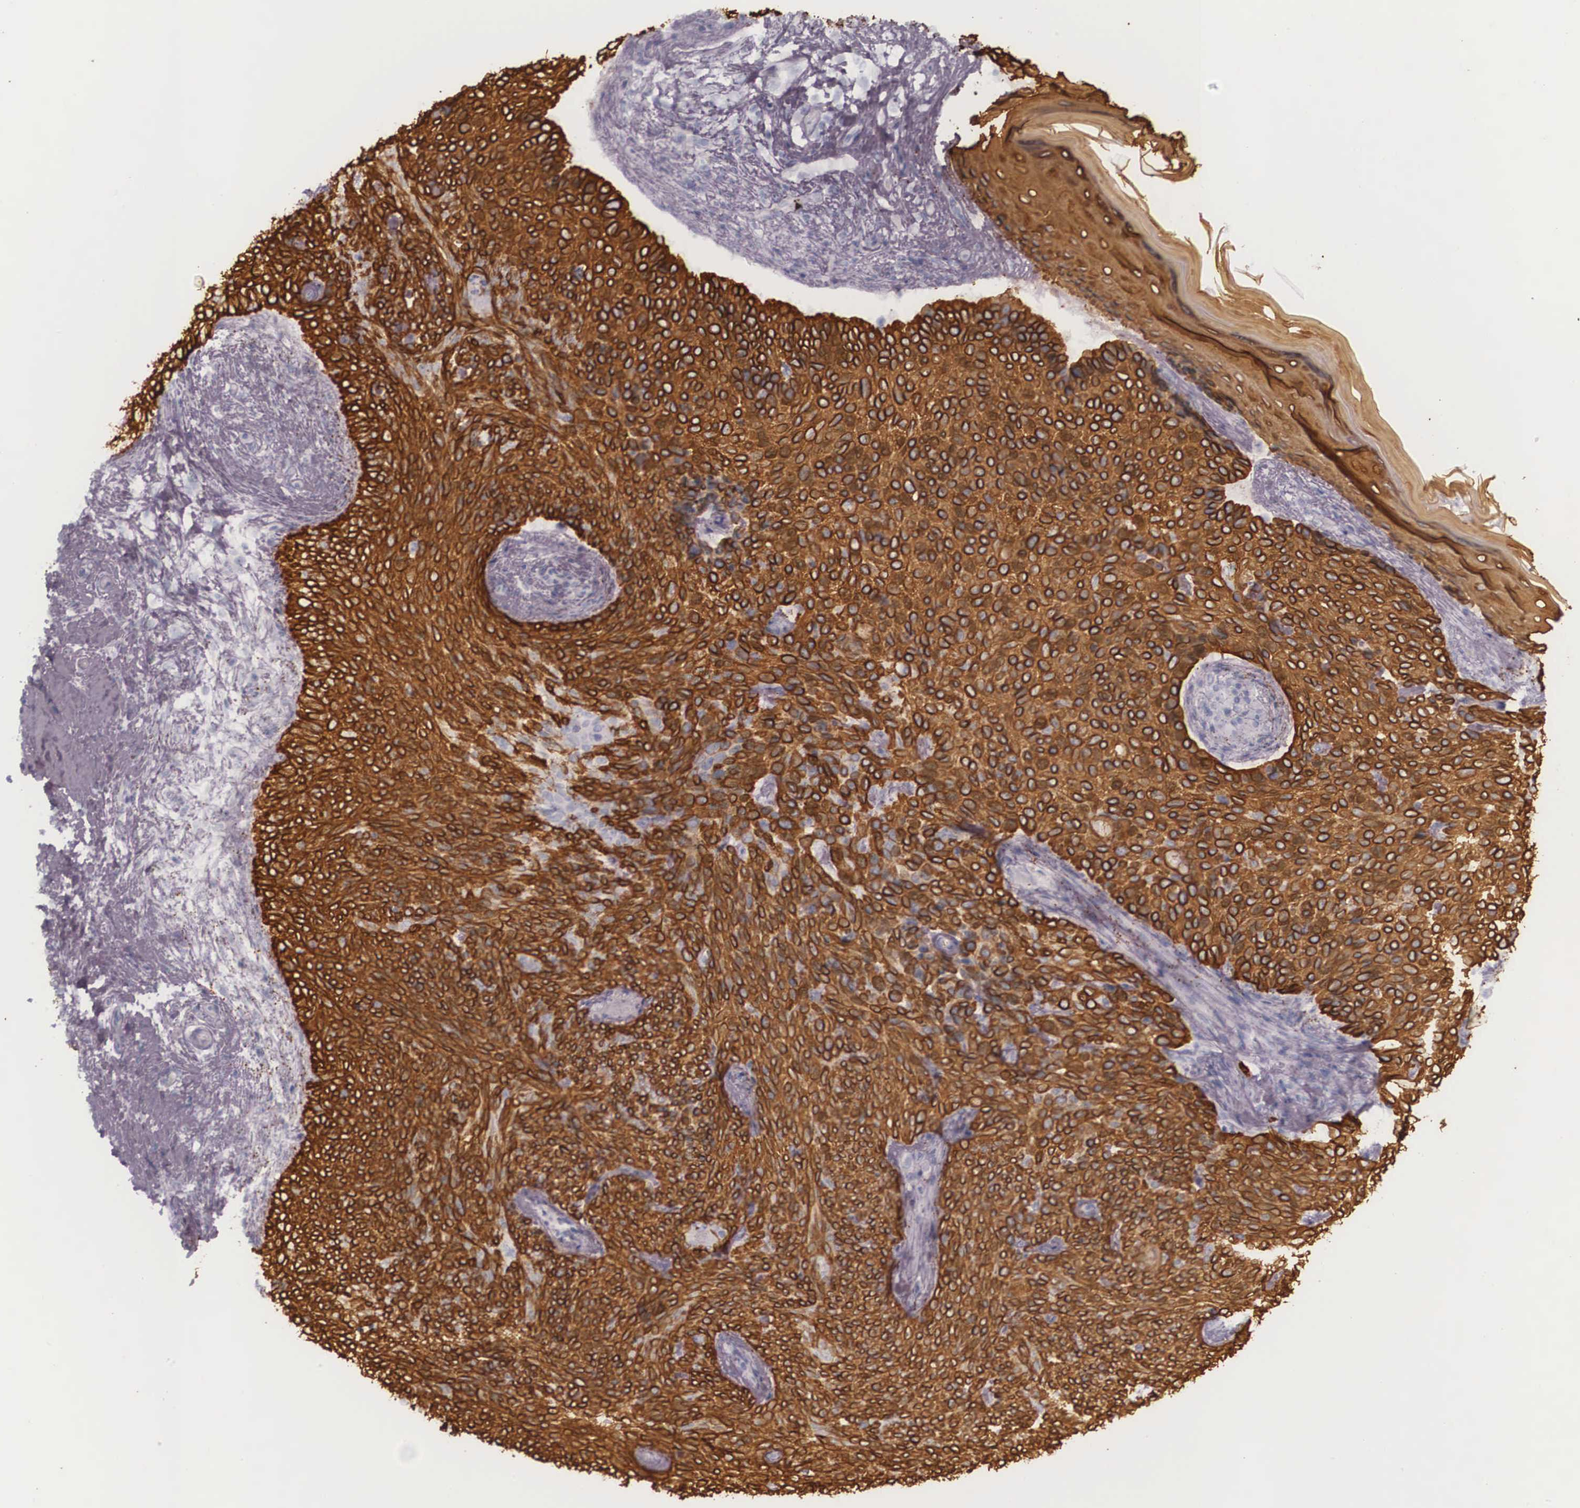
{"staining": {"intensity": "strong", "quantity": ">75%", "location": "cytoplasmic/membranous"}, "tissue": "skin cancer", "cell_type": "Tumor cells", "image_type": "cancer", "snomed": [{"axis": "morphology", "description": "Basal cell carcinoma"}, {"axis": "topography", "description": "Skin"}], "caption": "Protein analysis of skin basal cell carcinoma tissue displays strong cytoplasmic/membranous positivity in approximately >75% of tumor cells.", "gene": "KRT14", "patient": {"sex": "male", "age": 89}}